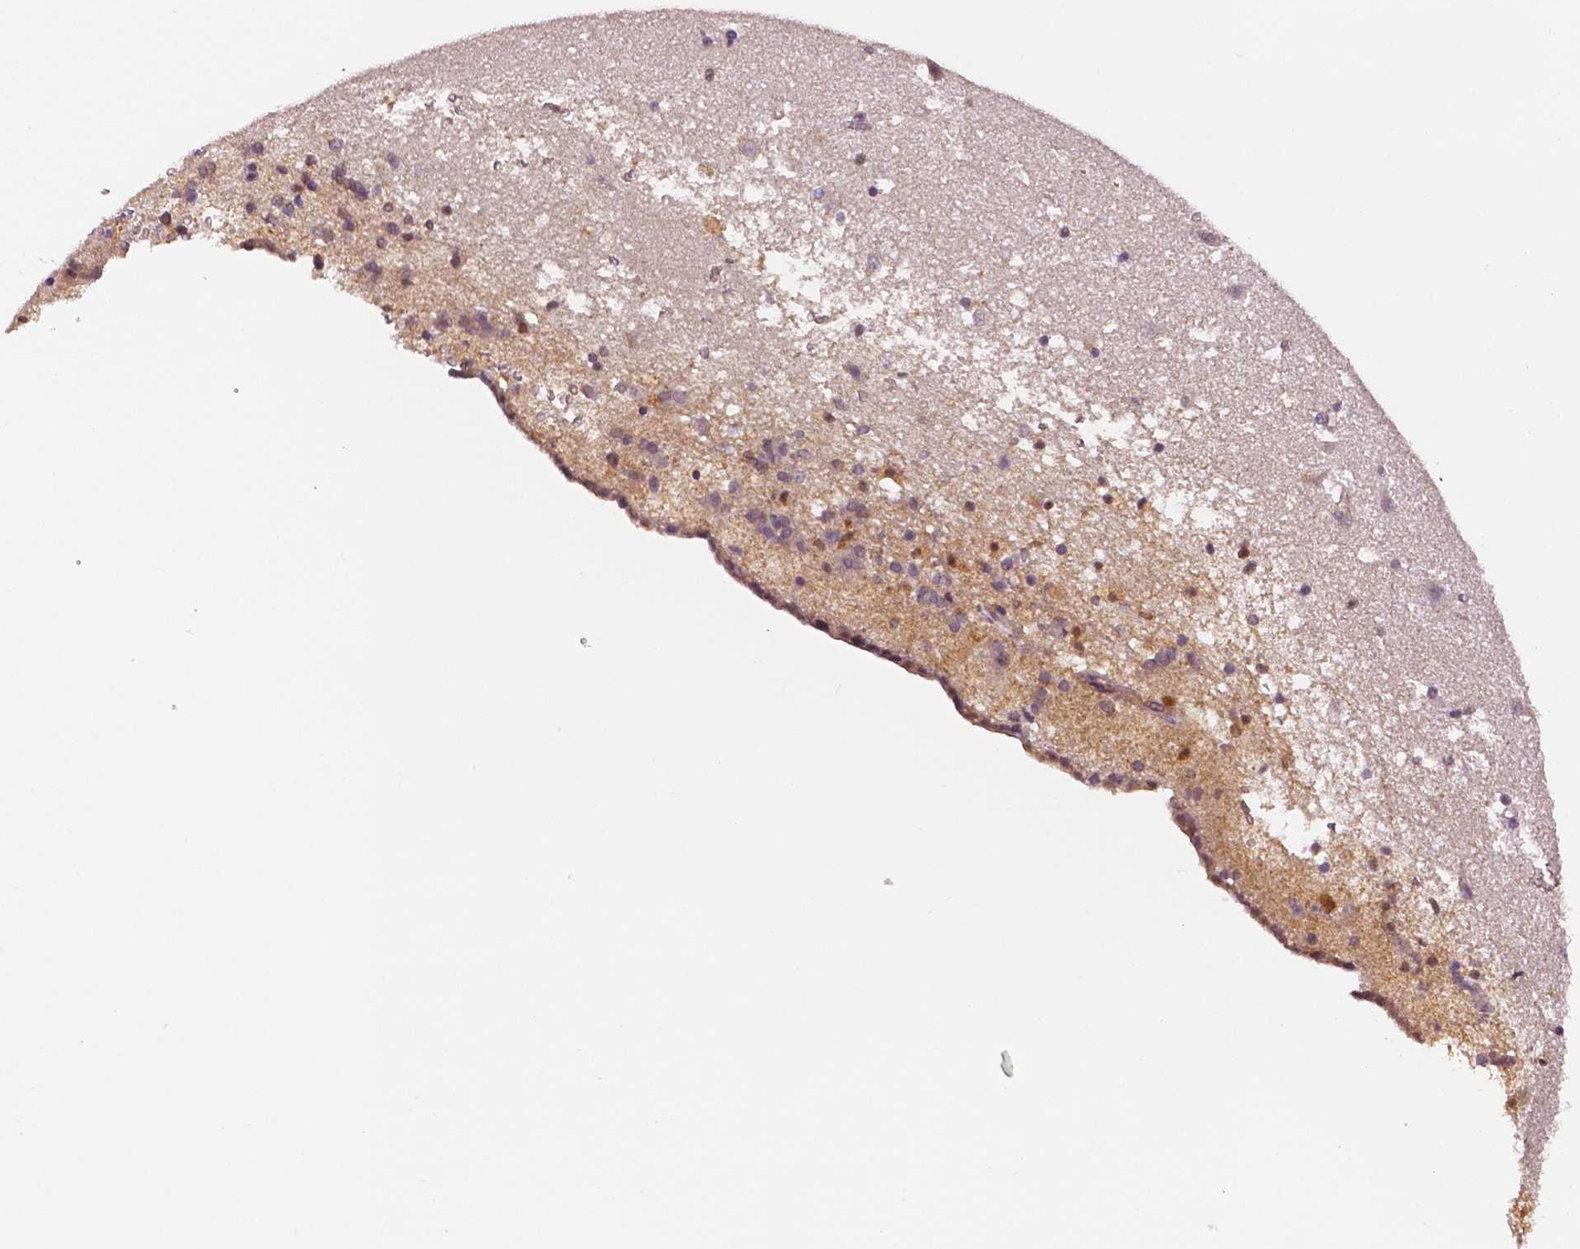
{"staining": {"intensity": "moderate", "quantity": "<25%", "location": "cytoplasmic/membranous"}, "tissue": "caudate", "cell_type": "Glial cells", "image_type": "normal", "snomed": [{"axis": "morphology", "description": "Normal tissue, NOS"}, {"axis": "topography", "description": "Lateral ventricle wall"}], "caption": "Brown immunohistochemical staining in unremarkable caudate exhibits moderate cytoplasmic/membranous staining in approximately <25% of glial cells.", "gene": "STAT3", "patient": {"sex": "female", "age": 42}}